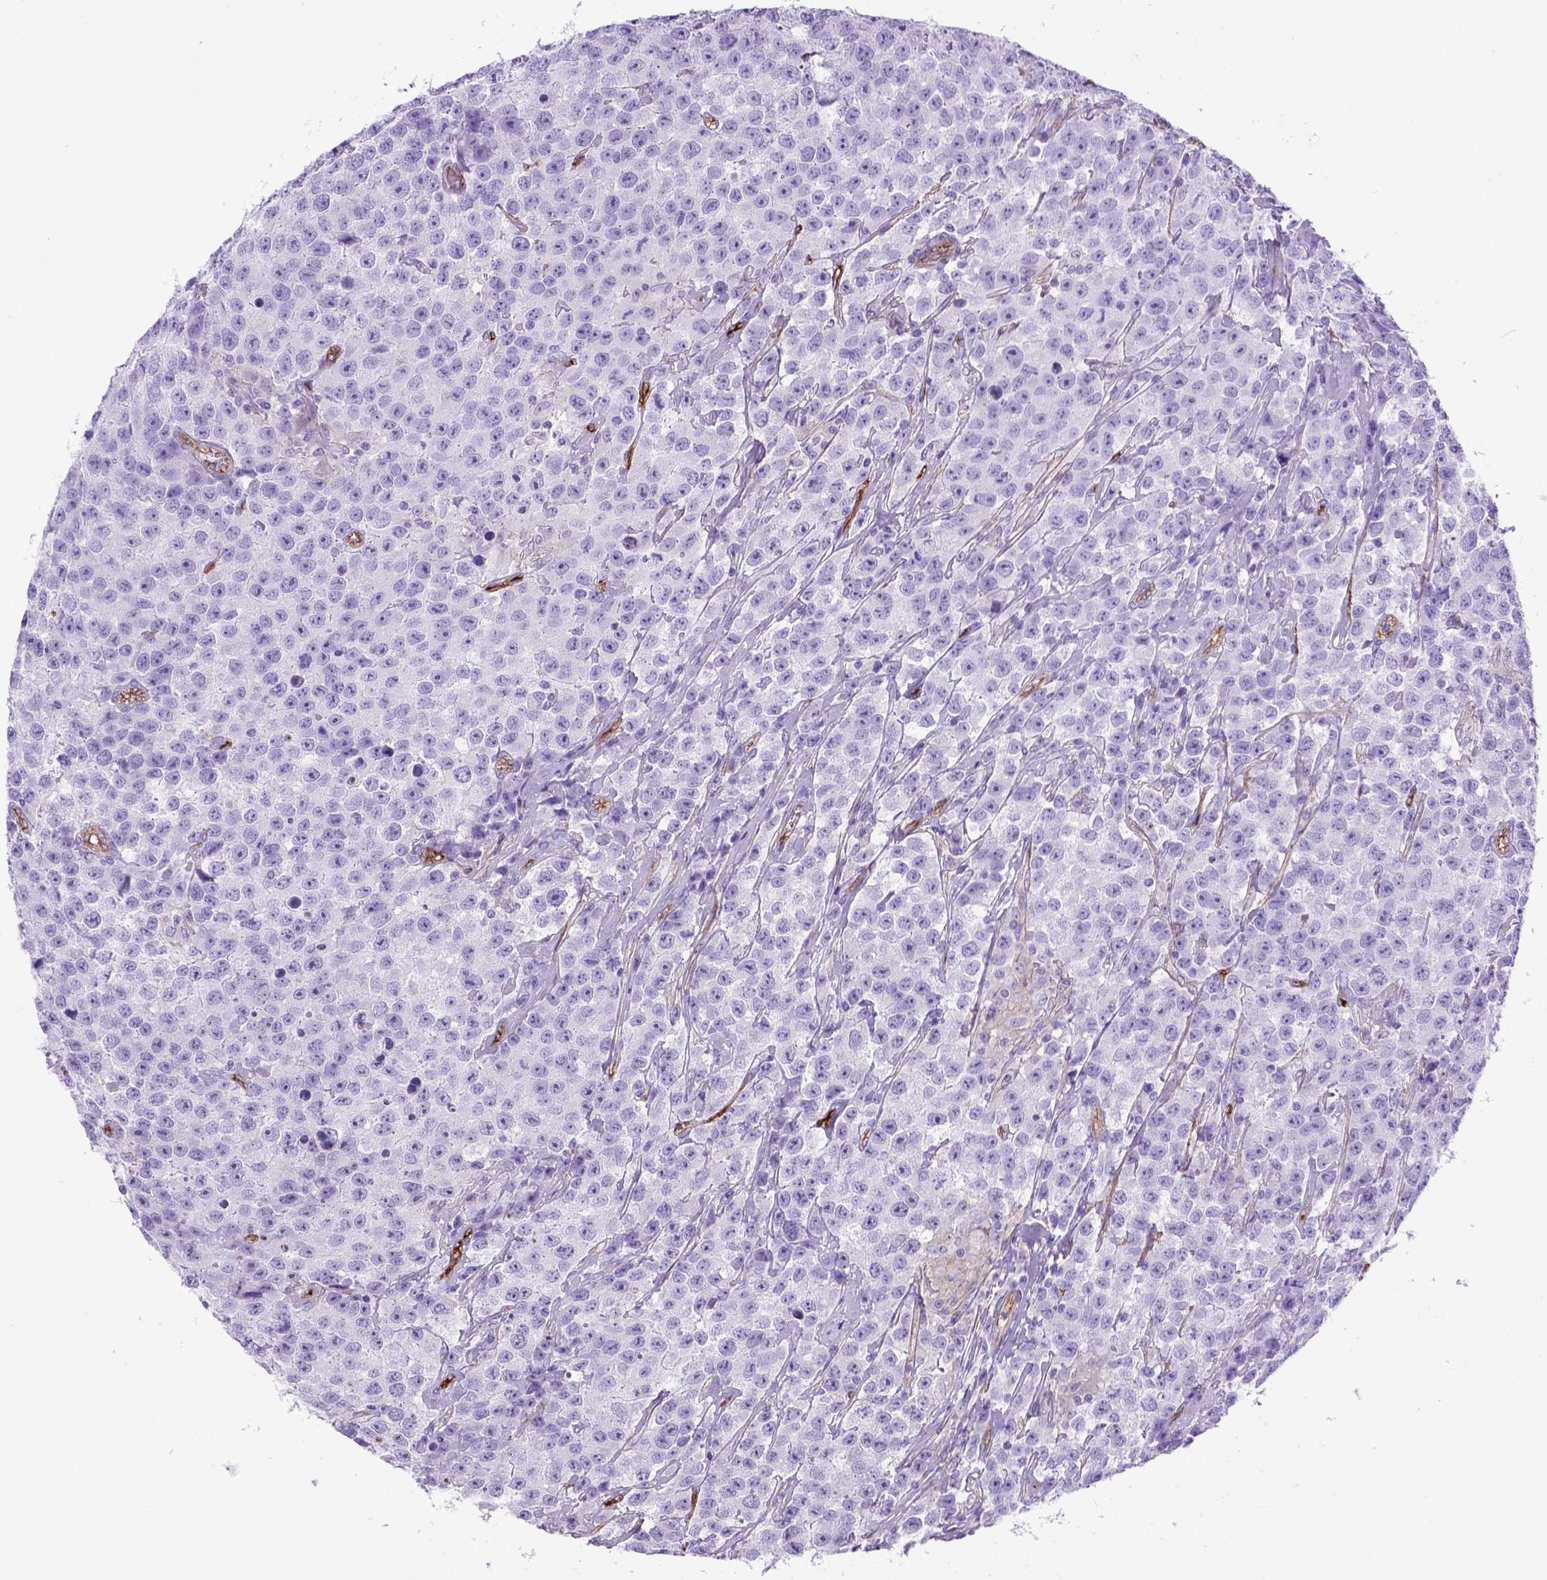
{"staining": {"intensity": "negative", "quantity": "none", "location": "none"}, "tissue": "testis cancer", "cell_type": "Tumor cells", "image_type": "cancer", "snomed": [{"axis": "morphology", "description": "Seminoma, NOS"}, {"axis": "topography", "description": "Testis"}], "caption": "There is no significant staining in tumor cells of testis cancer (seminoma).", "gene": "ENG", "patient": {"sex": "male", "age": 59}}